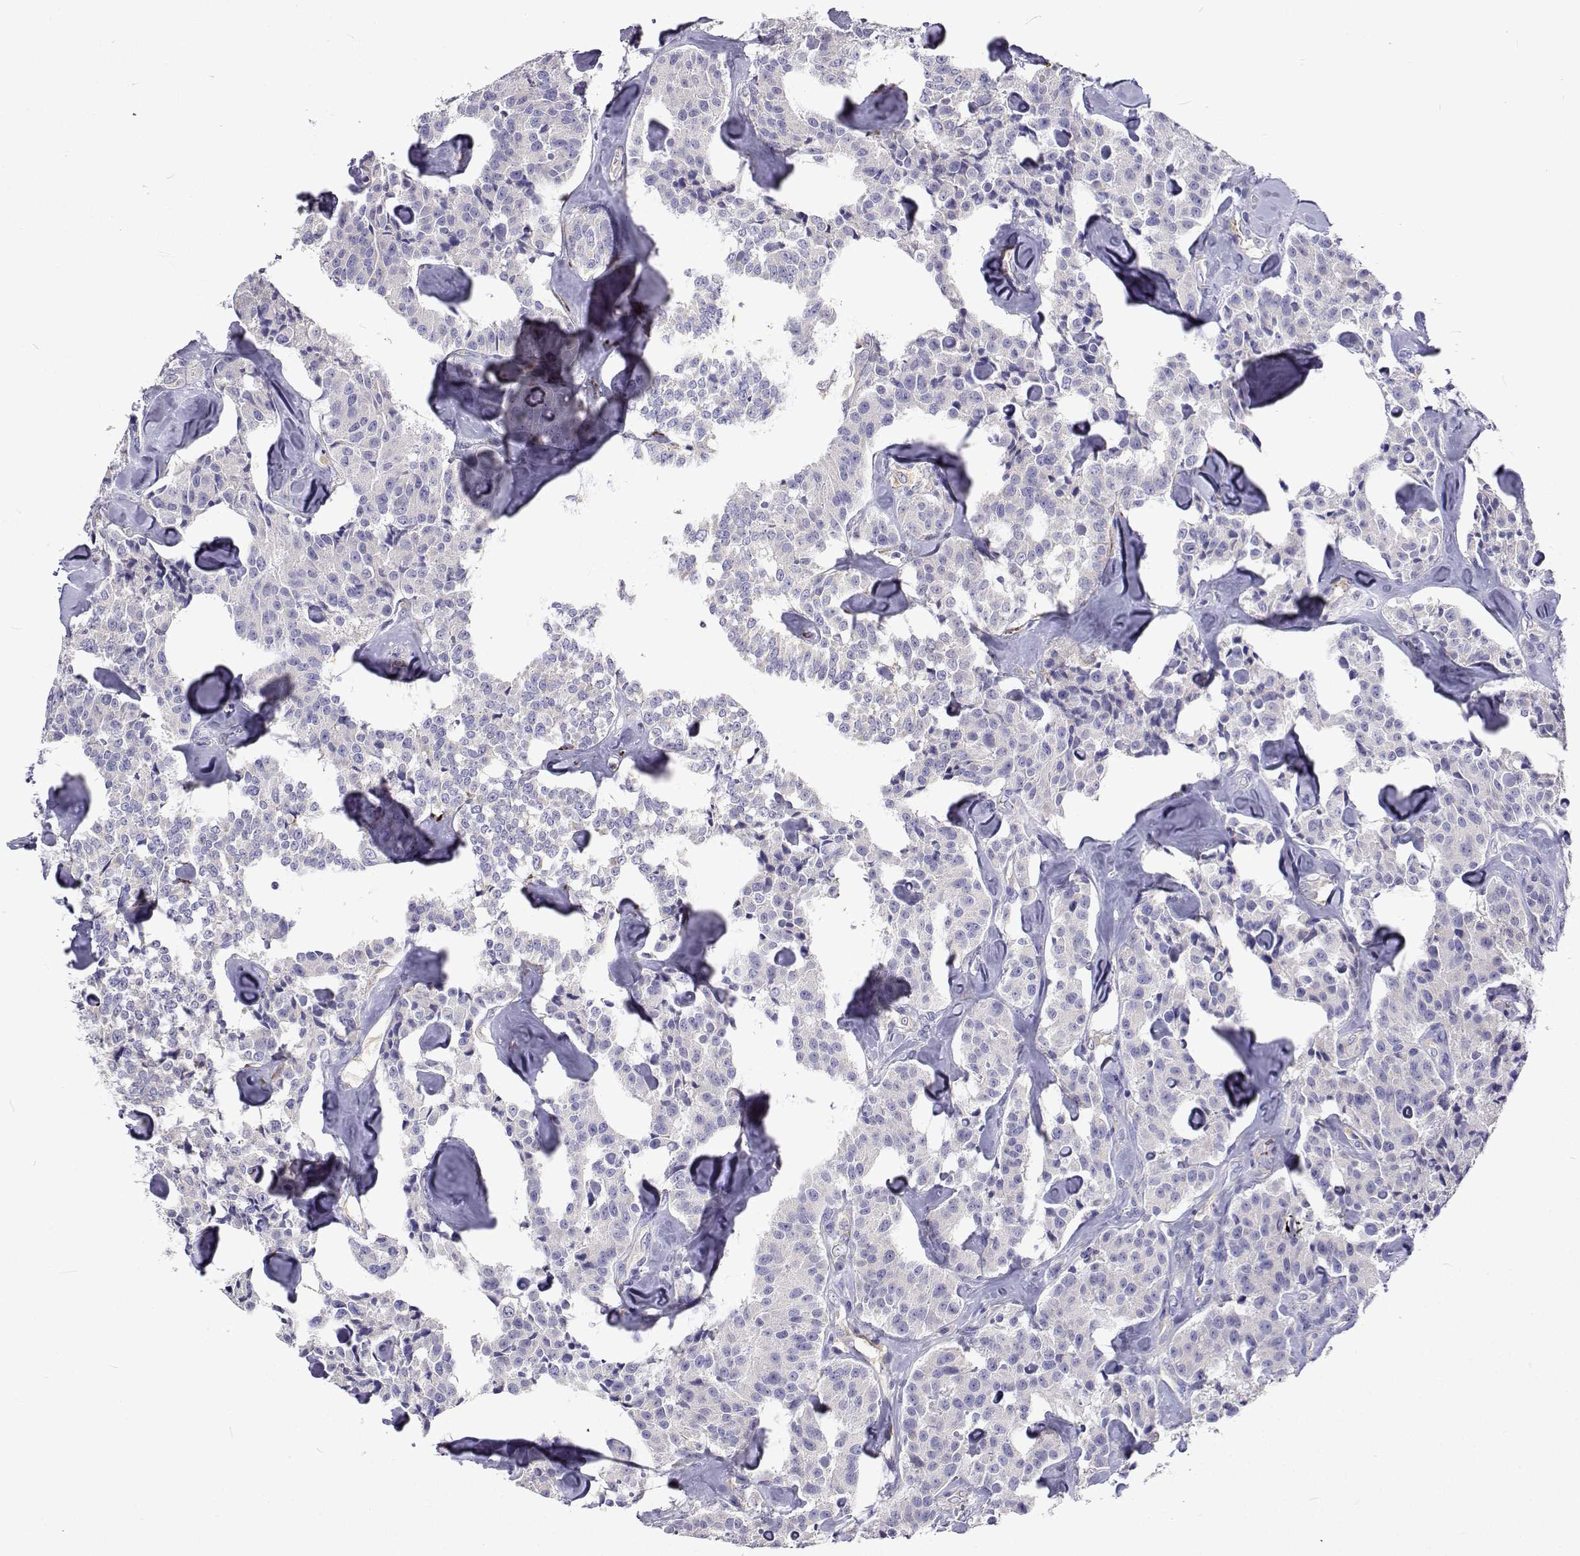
{"staining": {"intensity": "negative", "quantity": "none", "location": "none"}, "tissue": "carcinoid", "cell_type": "Tumor cells", "image_type": "cancer", "snomed": [{"axis": "morphology", "description": "Carcinoid, malignant, NOS"}, {"axis": "topography", "description": "Pancreas"}], "caption": "DAB immunohistochemical staining of human carcinoid demonstrates no significant expression in tumor cells.", "gene": "LHFPL7", "patient": {"sex": "male", "age": 41}}